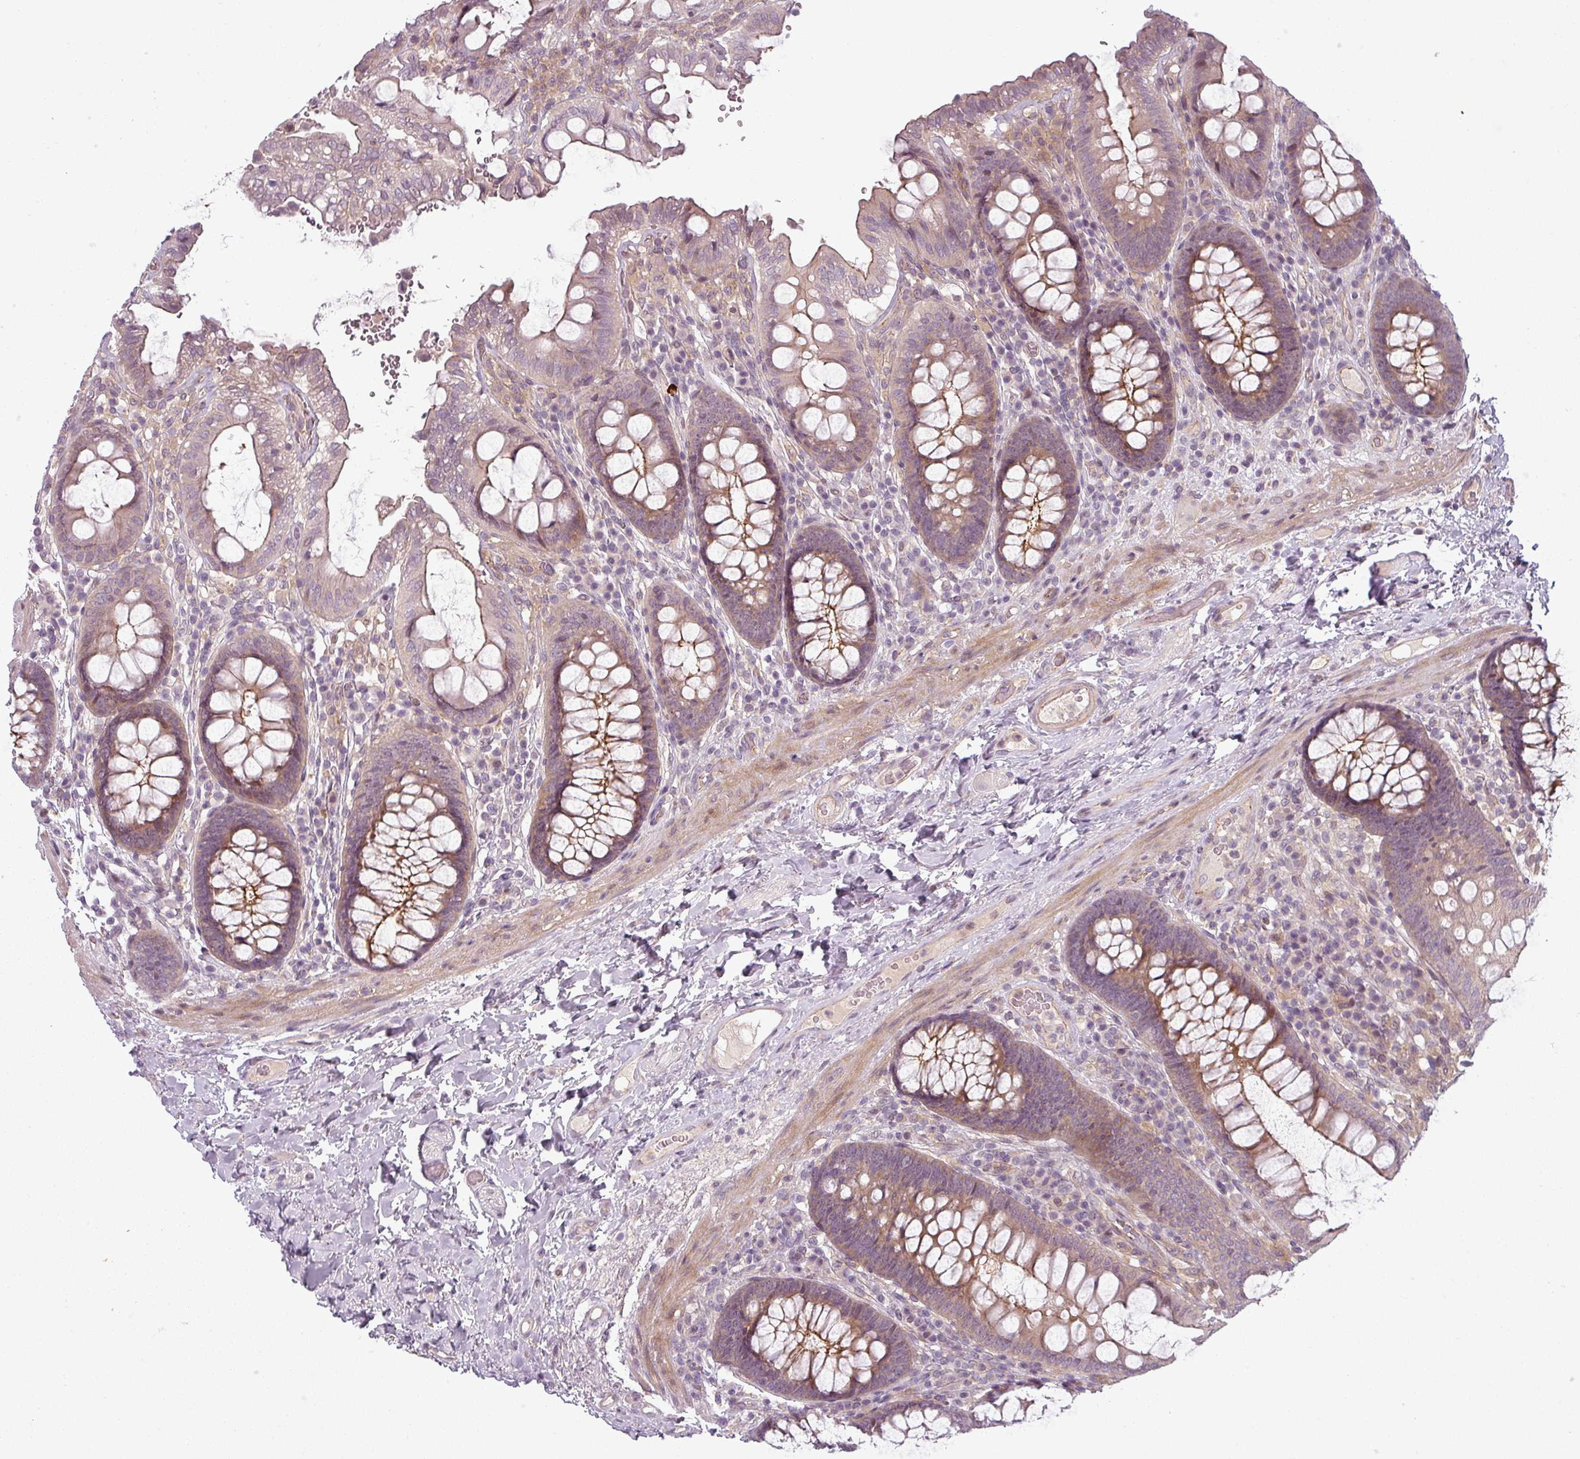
{"staining": {"intensity": "negative", "quantity": "none", "location": "none"}, "tissue": "colon", "cell_type": "Endothelial cells", "image_type": "normal", "snomed": [{"axis": "morphology", "description": "Normal tissue, NOS"}, {"axis": "topography", "description": "Colon"}], "caption": "Human colon stained for a protein using immunohistochemistry displays no expression in endothelial cells.", "gene": "SLC16A9", "patient": {"sex": "male", "age": 84}}